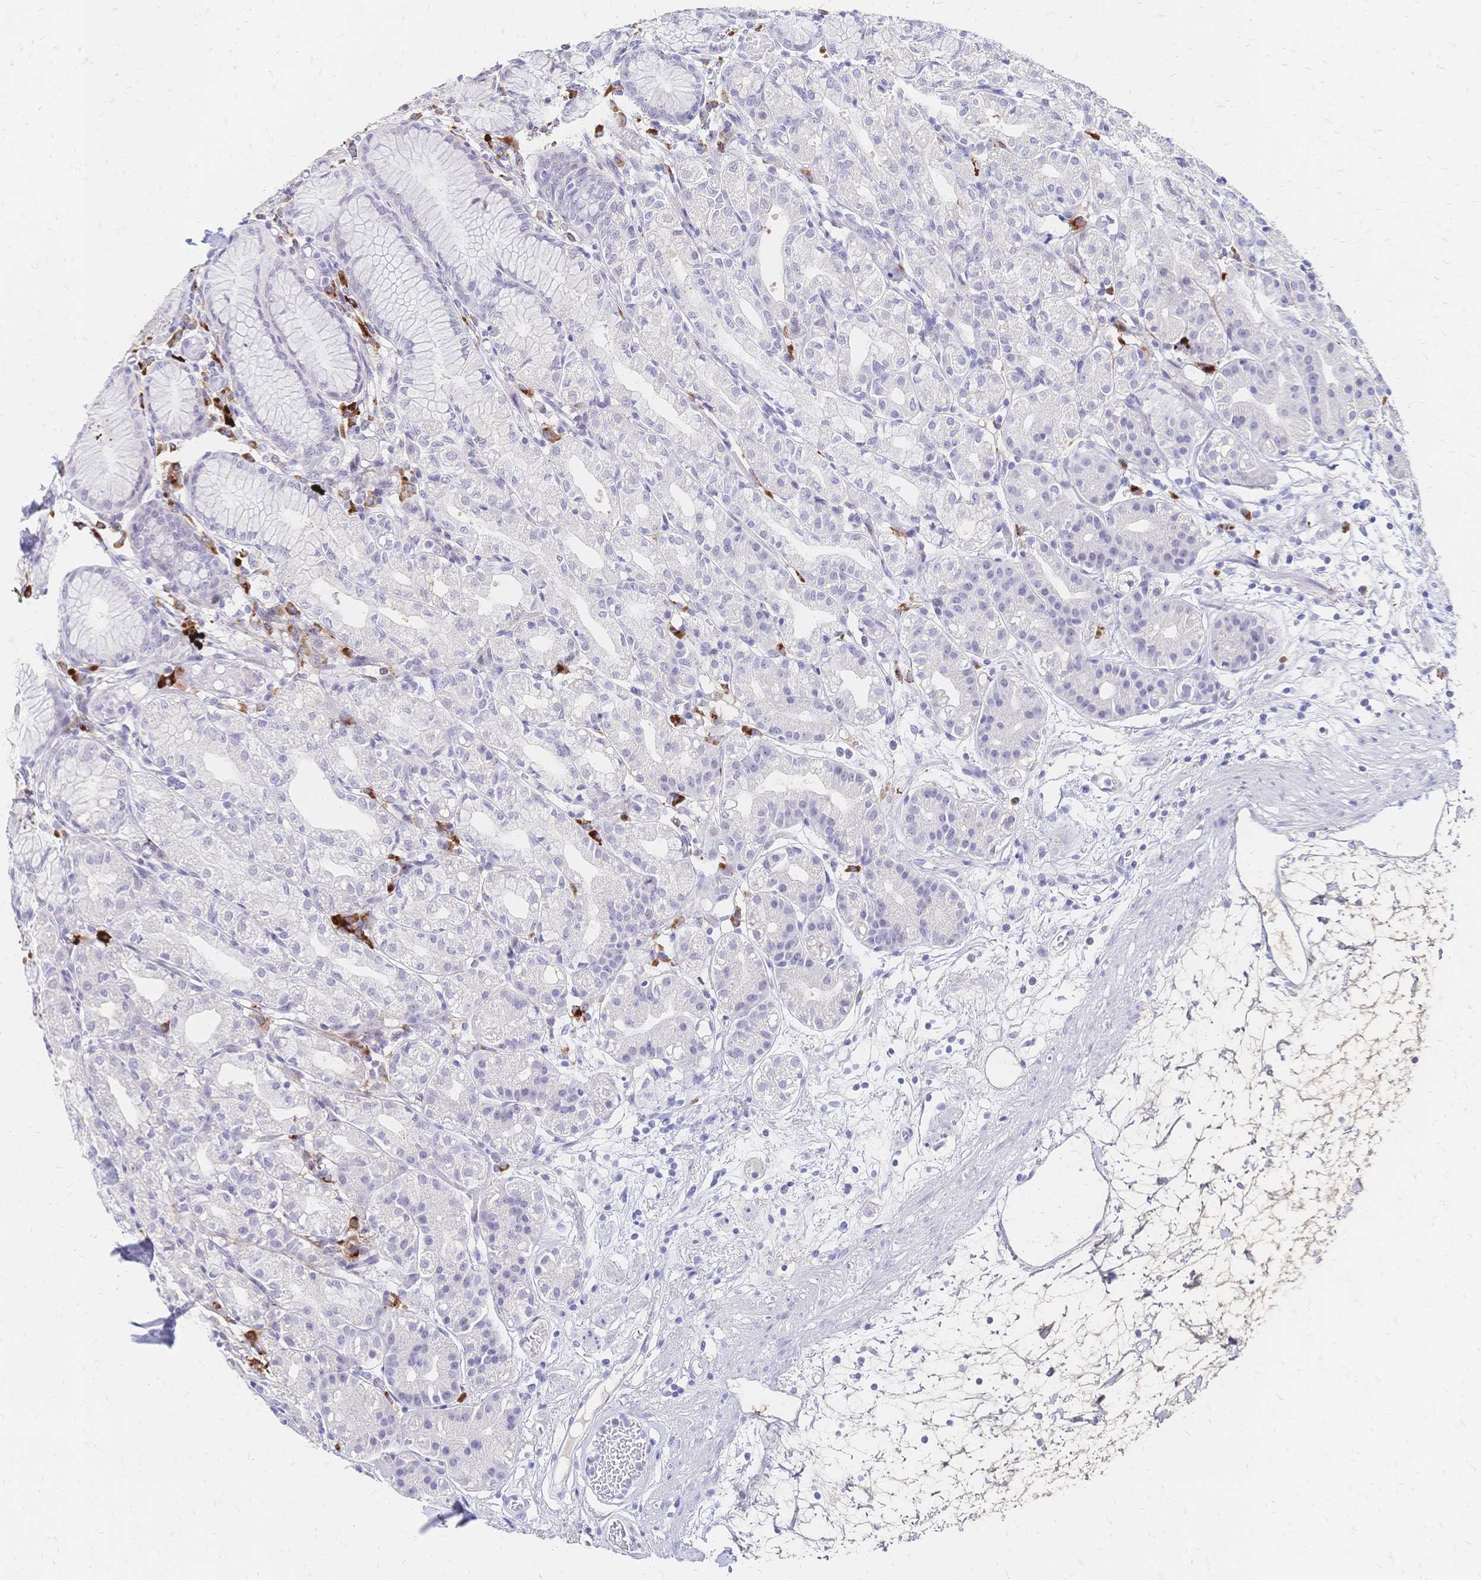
{"staining": {"intensity": "negative", "quantity": "none", "location": "none"}, "tissue": "stomach", "cell_type": "Glandular cells", "image_type": "normal", "snomed": [{"axis": "morphology", "description": "Normal tissue, NOS"}, {"axis": "topography", "description": "Stomach"}], "caption": "Immunohistochemical staining of unremarkable stomach reveals no significant expression in glandular cells.", "gene": "PSORS1C2", "patient": {"sex": "female", "age": 57}}